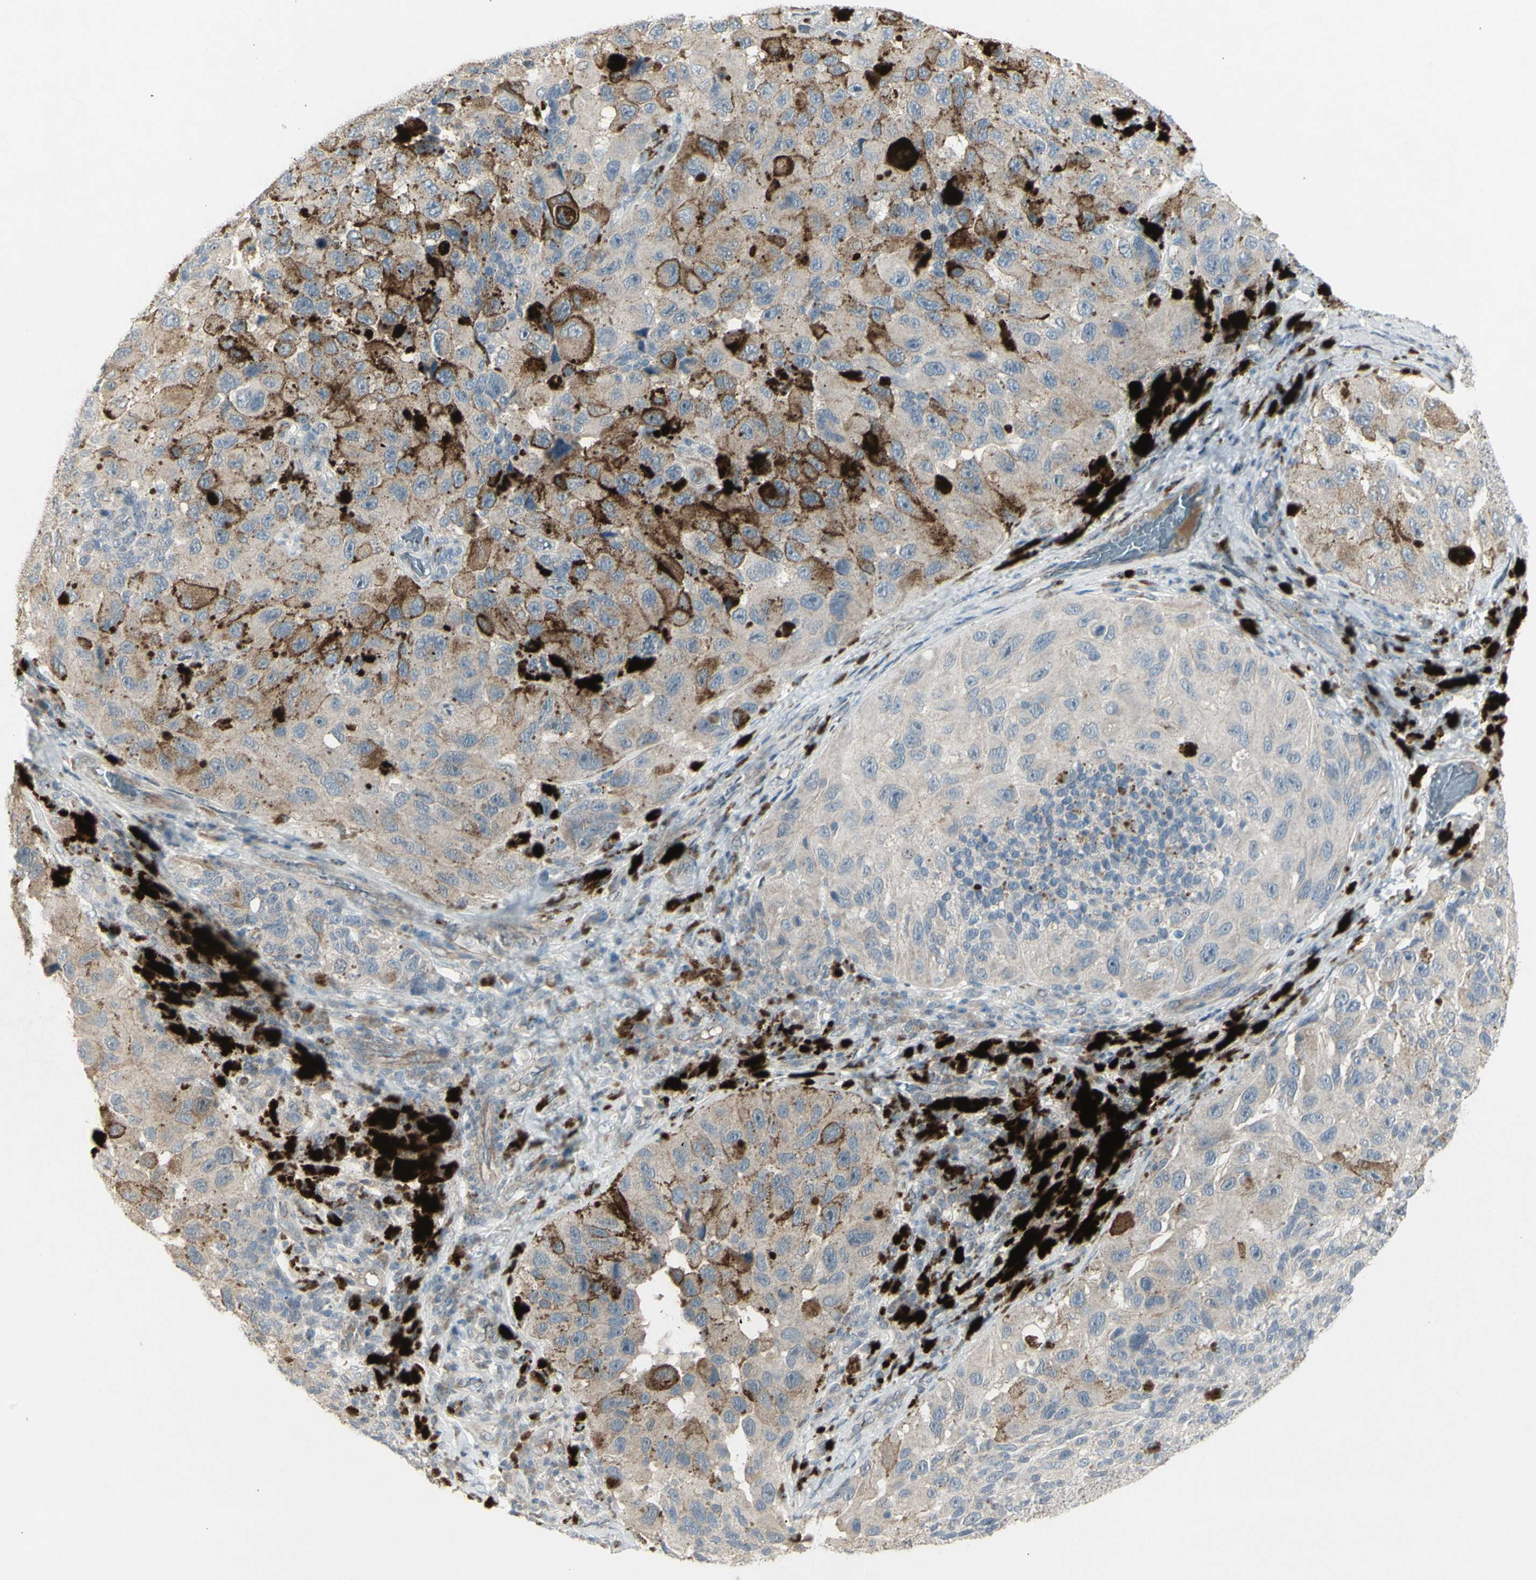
{"staining": {"intensity": "weak", "quantity": ">75%", "location": "cytoplasmic/membranous"}, "tissue": "melanoma", "cell_type": "Tumor cells", "image_type": "cancer", "snomed": [{"axis": "morphology", "description": "Malignant melanoma, NOS"}, {"axis": "topography", "description": "Skin"}], "caption": "Immunohistochemical staining of human melanoma exhibits weak cytoplasmic/membranous protein staining in about >75% of tumor cells.", "gene": "SH3GL2", "patient": {"sex": "female", "age": 73}}